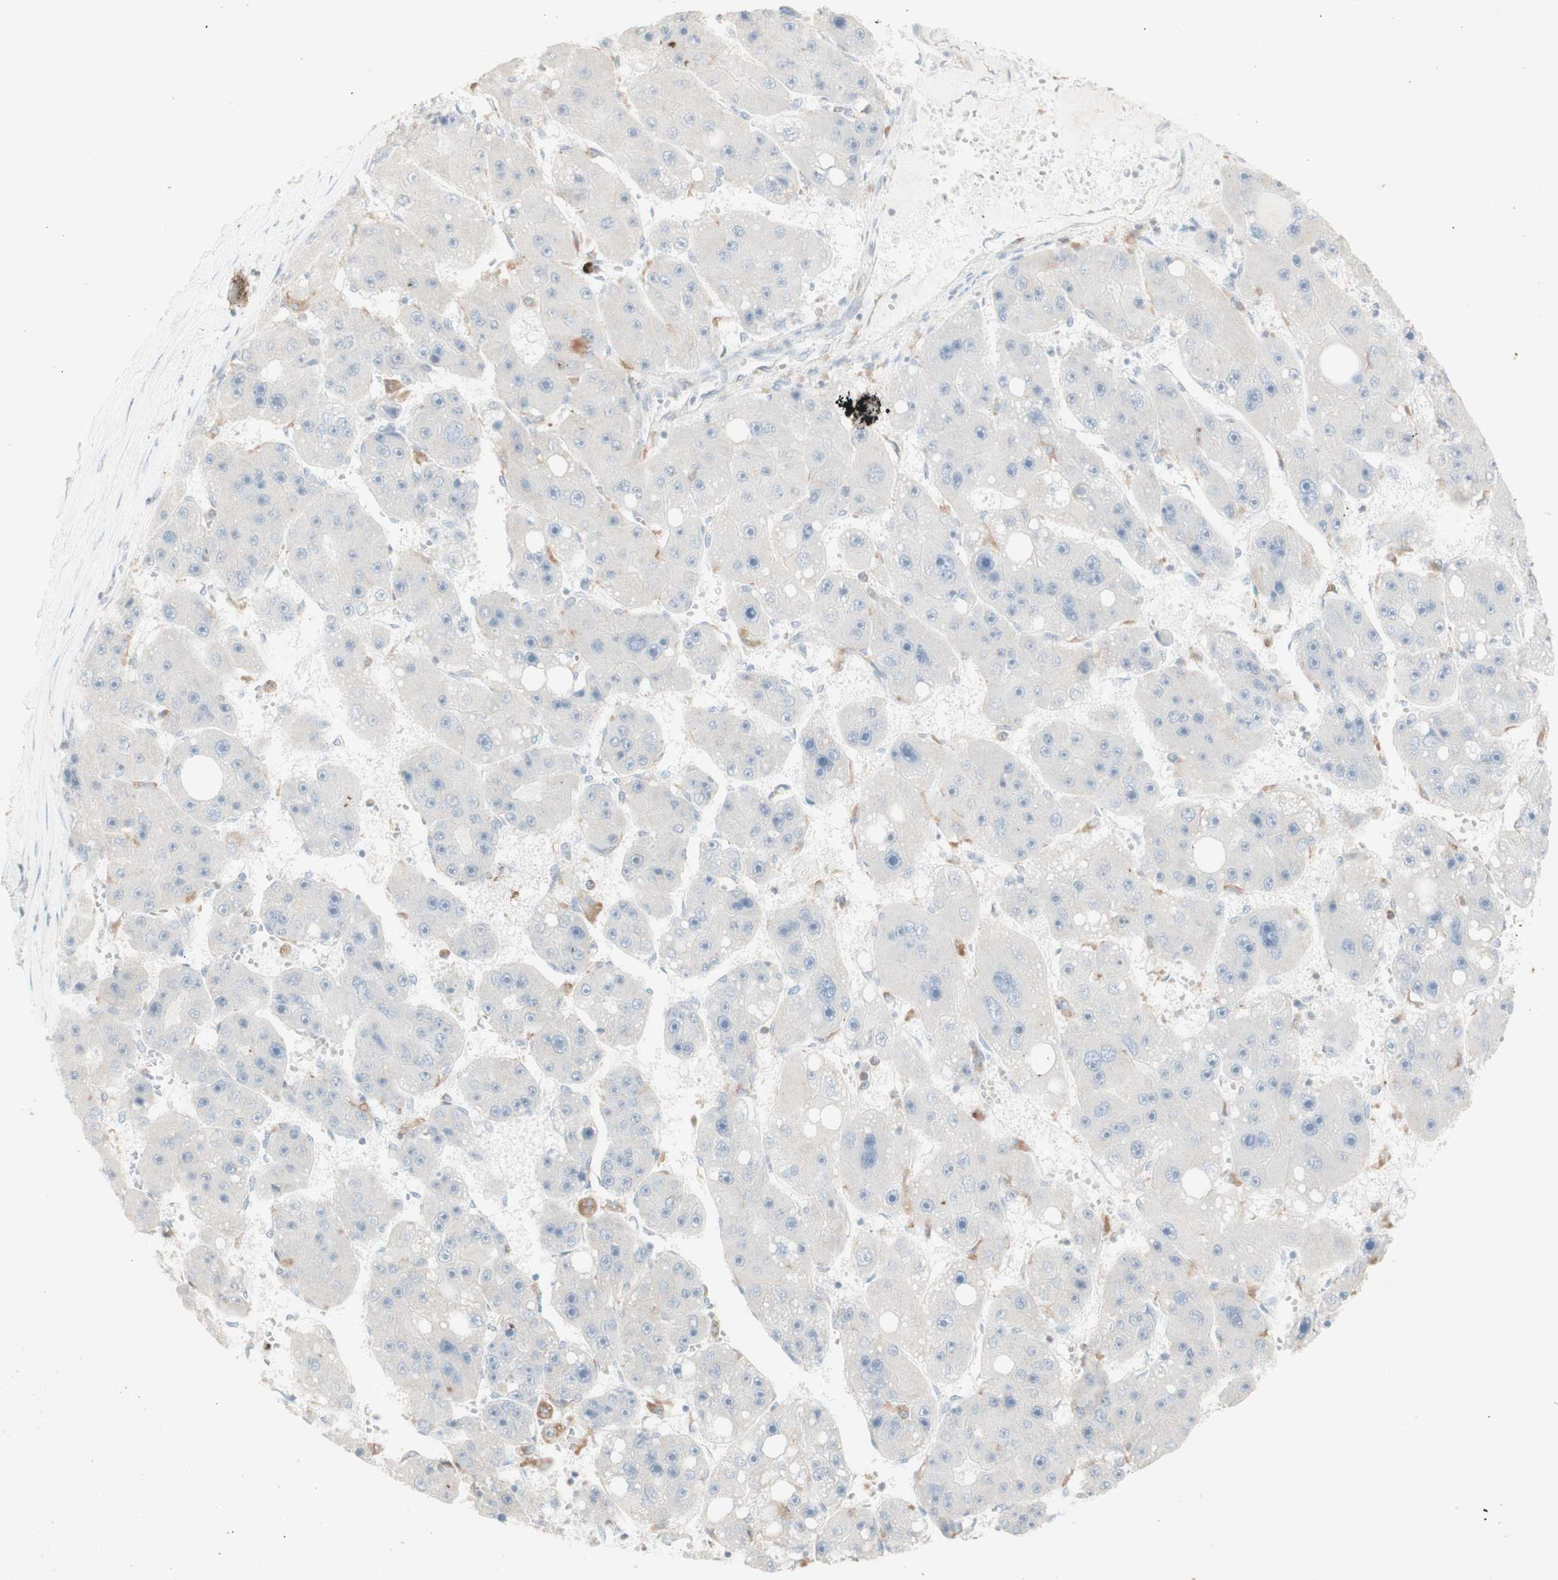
{"staining": {"intensity": "negative", "quantity": "none", "location": "none"}, "tissue": "liver cancer", "cell_type": "Tumor cells", "image_type": "cancer", "snomed": [{"axis": "morphology", "description": "Carcinoma, Hepatocellular, NOS"}, {"axis": "topography", "description": "Liver"}], "caption": "Immunohistochemical staining of hepatocellular carcinoma (liver) demonstrates no significant expression in tumor cells. (Brightfield microscopy of DAB immunohistochemistry (IHC) at high magnification).", "gene": "ATP6V1B1", "patient": {"sex": "female", "age": 61}}